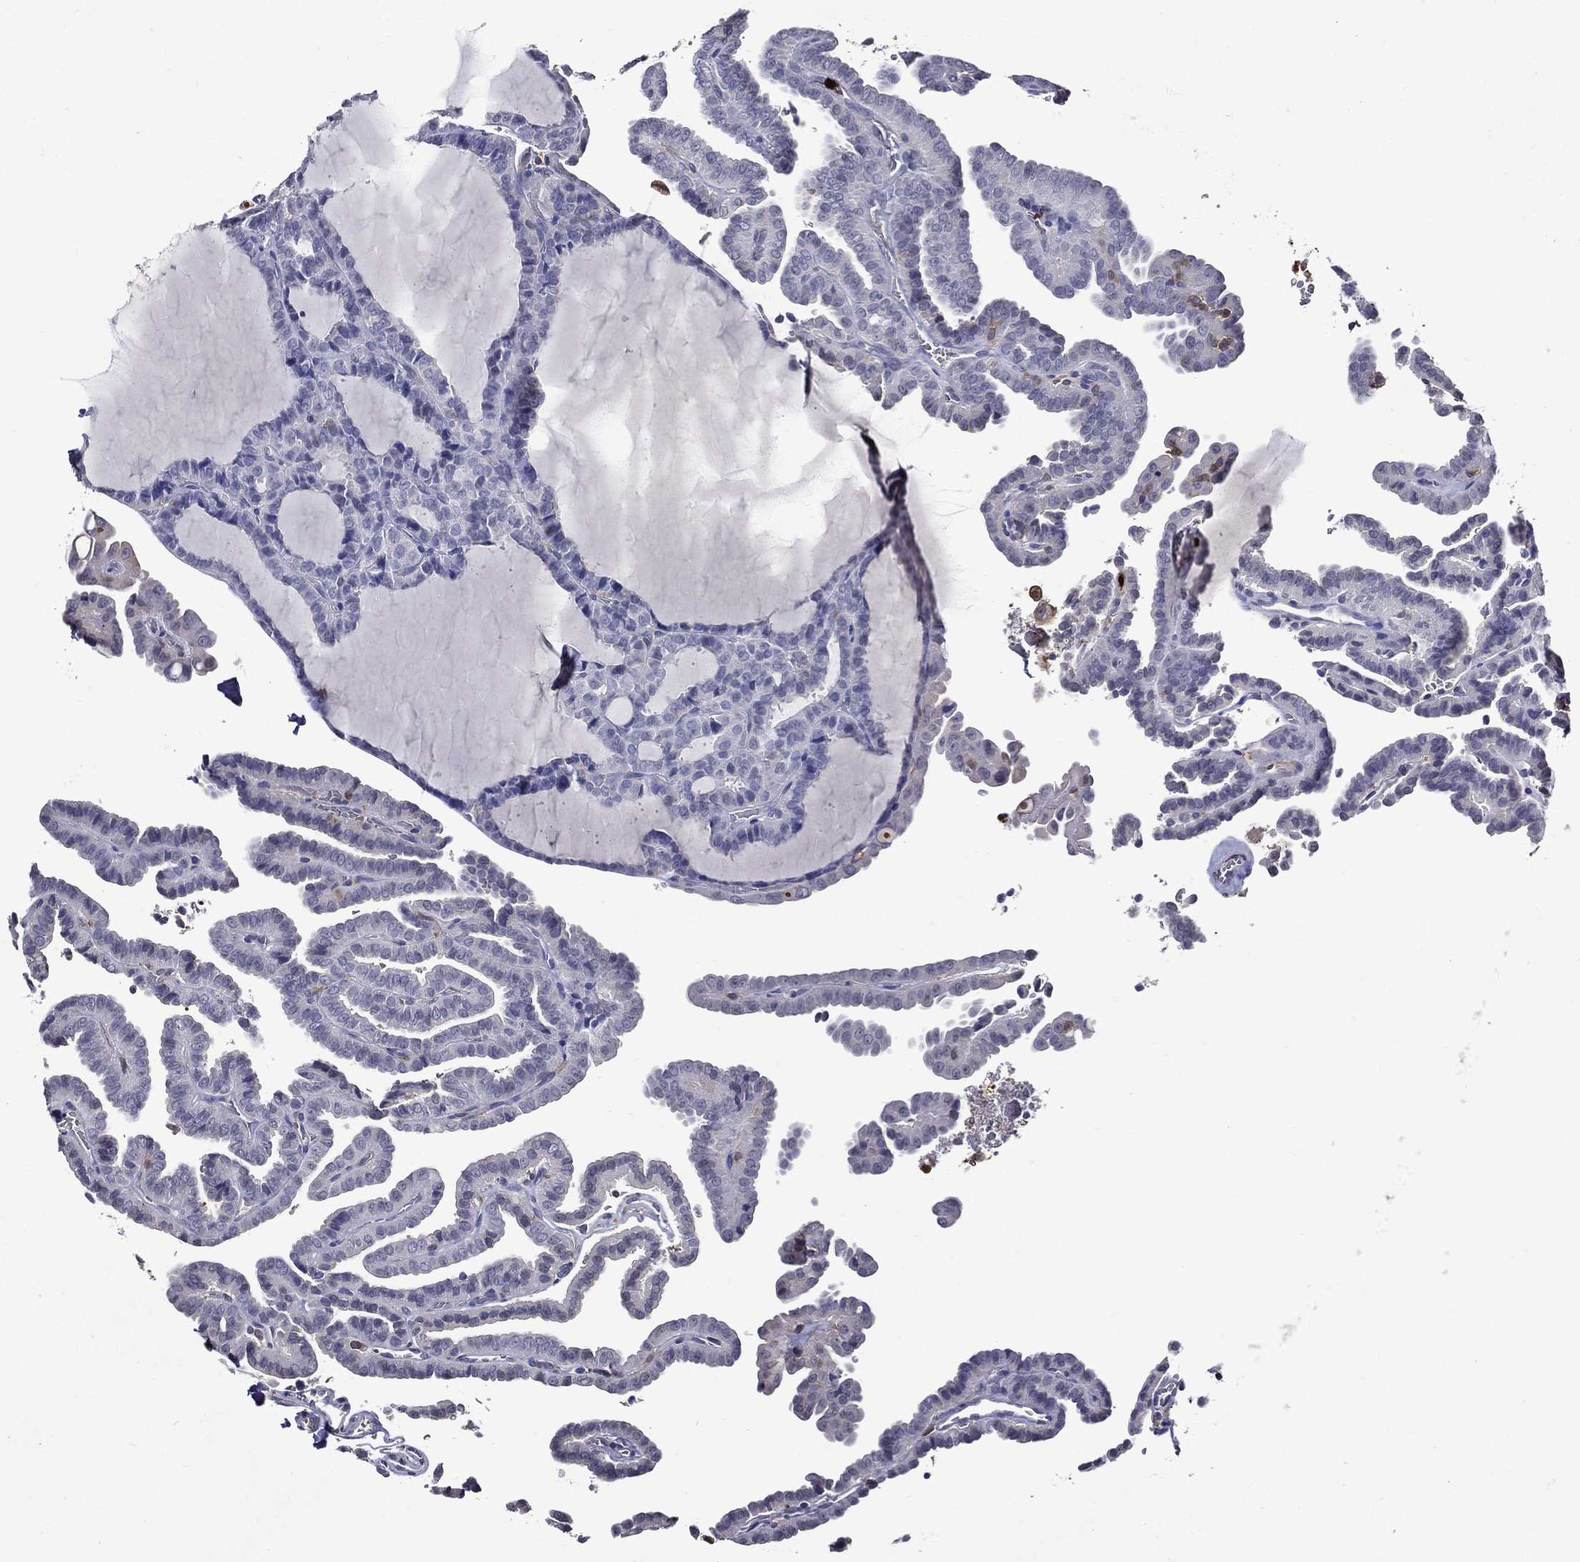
{"staining": {"intensity": "negative", "quantity": "none", "location": "none"}, "tissue": "thyroid cancer", "cell_type": "Tumor cells", "image_type": "cancer", "snomed": [{"axis": "morphology", "description": "Papillary adenocarcinoma, NOS"}, {"axis": "topography", "description": "Thyroid gland"}], "caption": "The immunohistochemistry image has no significant expression in tumor cells of thyroid cancer tissue.", "gene": "GPR171", "patient": {"sex": "female", "age": 39}}